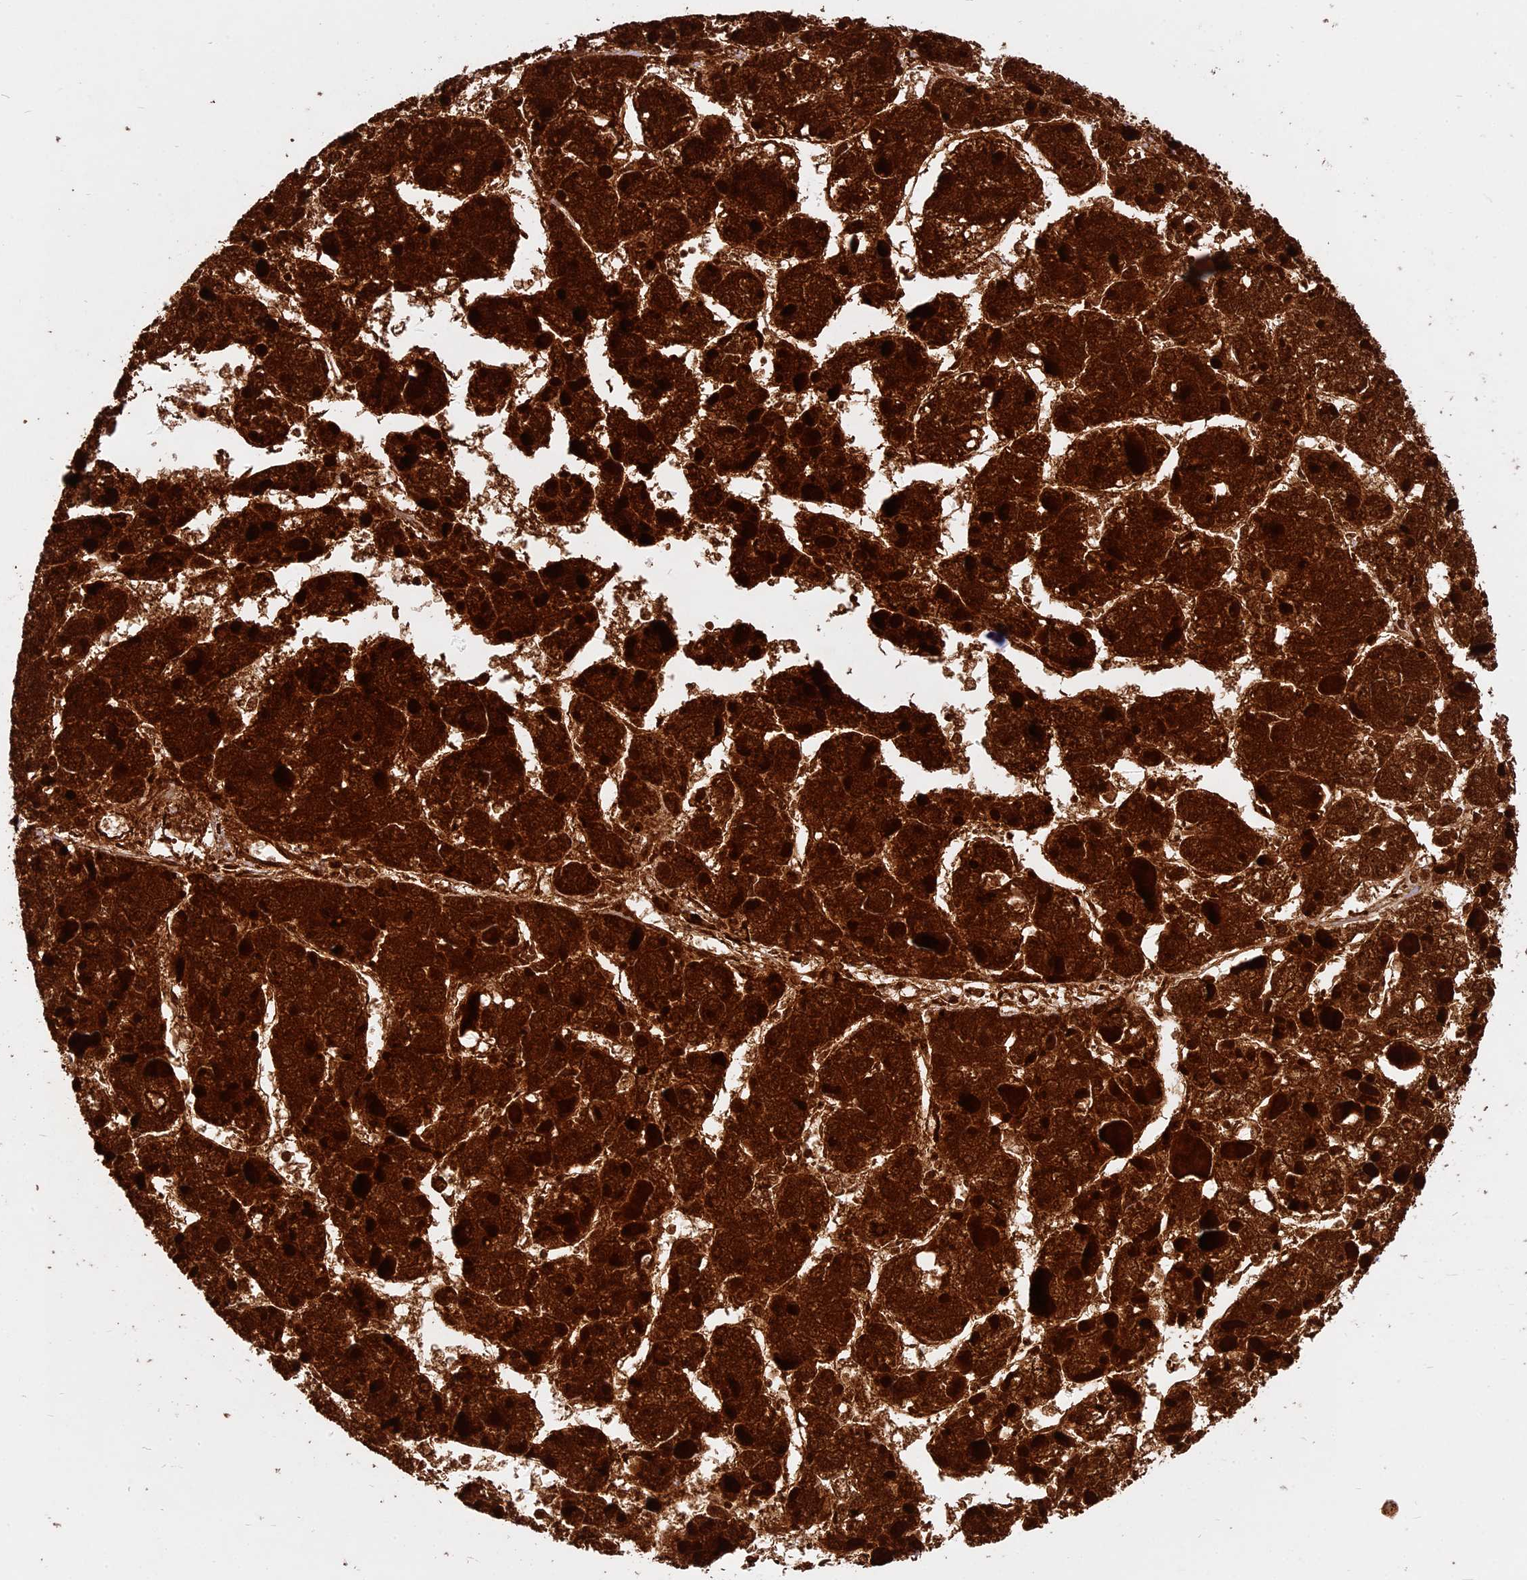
{"staining": {"intensity": "strong", "quantity": ">75%", "location": "cytoplasmic/membranous"}, "tissue": "liver cancer", "cell_type": "Tumor cells", "image_type": "cancer", "snomed": [{"axis": "morphology", "description": "Carcinoma, Hepatocellular, NOS"}, {"axis": "topography", "description": "Liver"}], "caption": "Immunohistochemical staining of human liver cancer reveals high levels of strong cytoplasmic/membranous protein positivity in approximately >75% of tumor cells.", "gene": "COX17", "patient": {"sex": "female", "age": 73}}